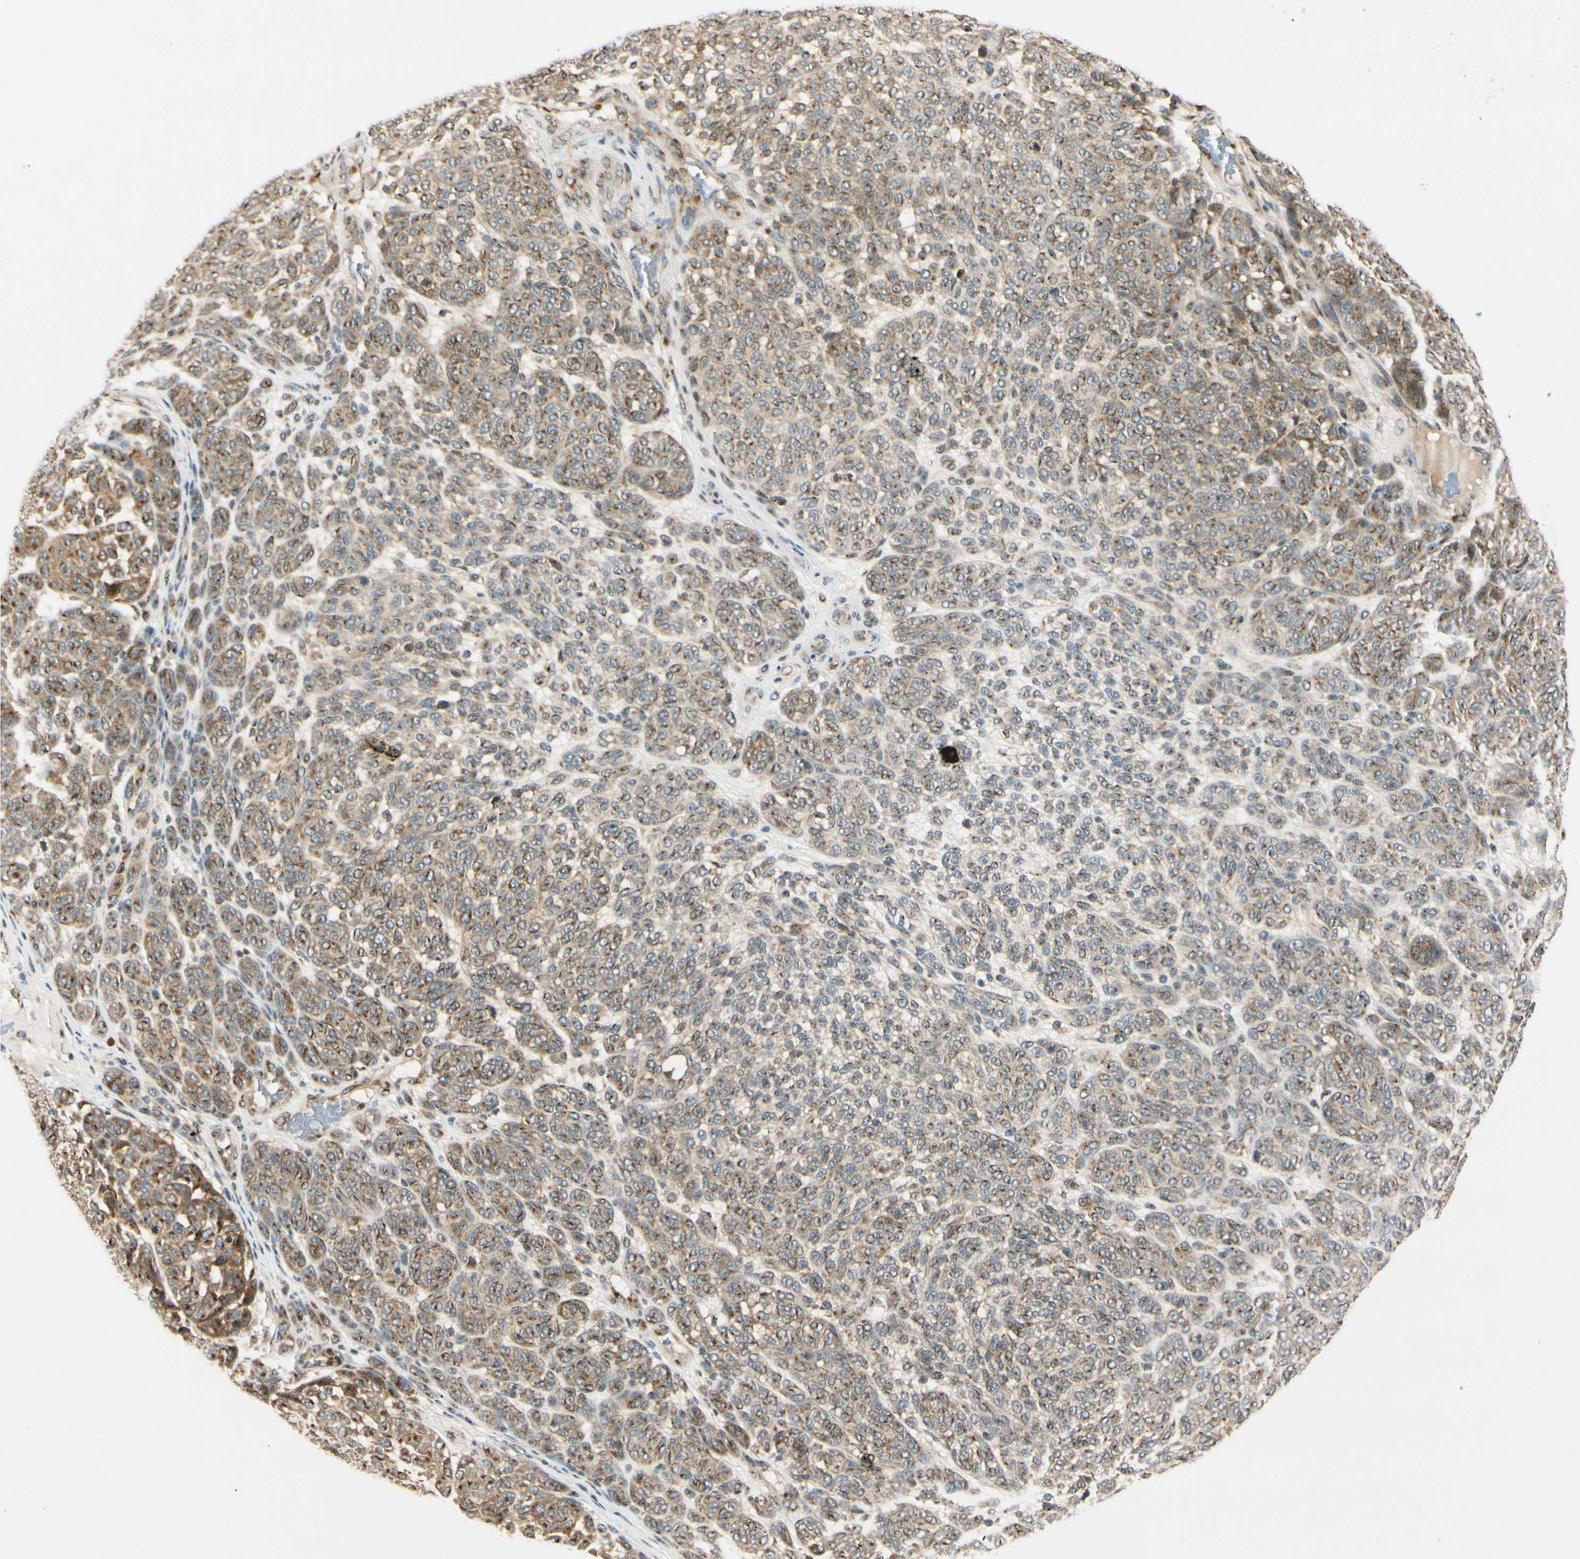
{"staining": {"intensity": "weak", "quantity": ">75%", "location": "cytoplasmic/membranous"}, "tissue": "melanoma", "cell_type": "Tumor cells", "image_type": "cancer", "snomed": [{"axis": "morphology", "description": "Malignant melanoma, NOS"}, {"axis": "topography", "description": "Skin"}], "caption": "Protein expression analysis of human malignant melanoma reveals weak cytoplasmic/membranous positivity in about >75% of tumor cells.", "gene": "NEO1", "patient": {"sex": "male", "age": 59}}